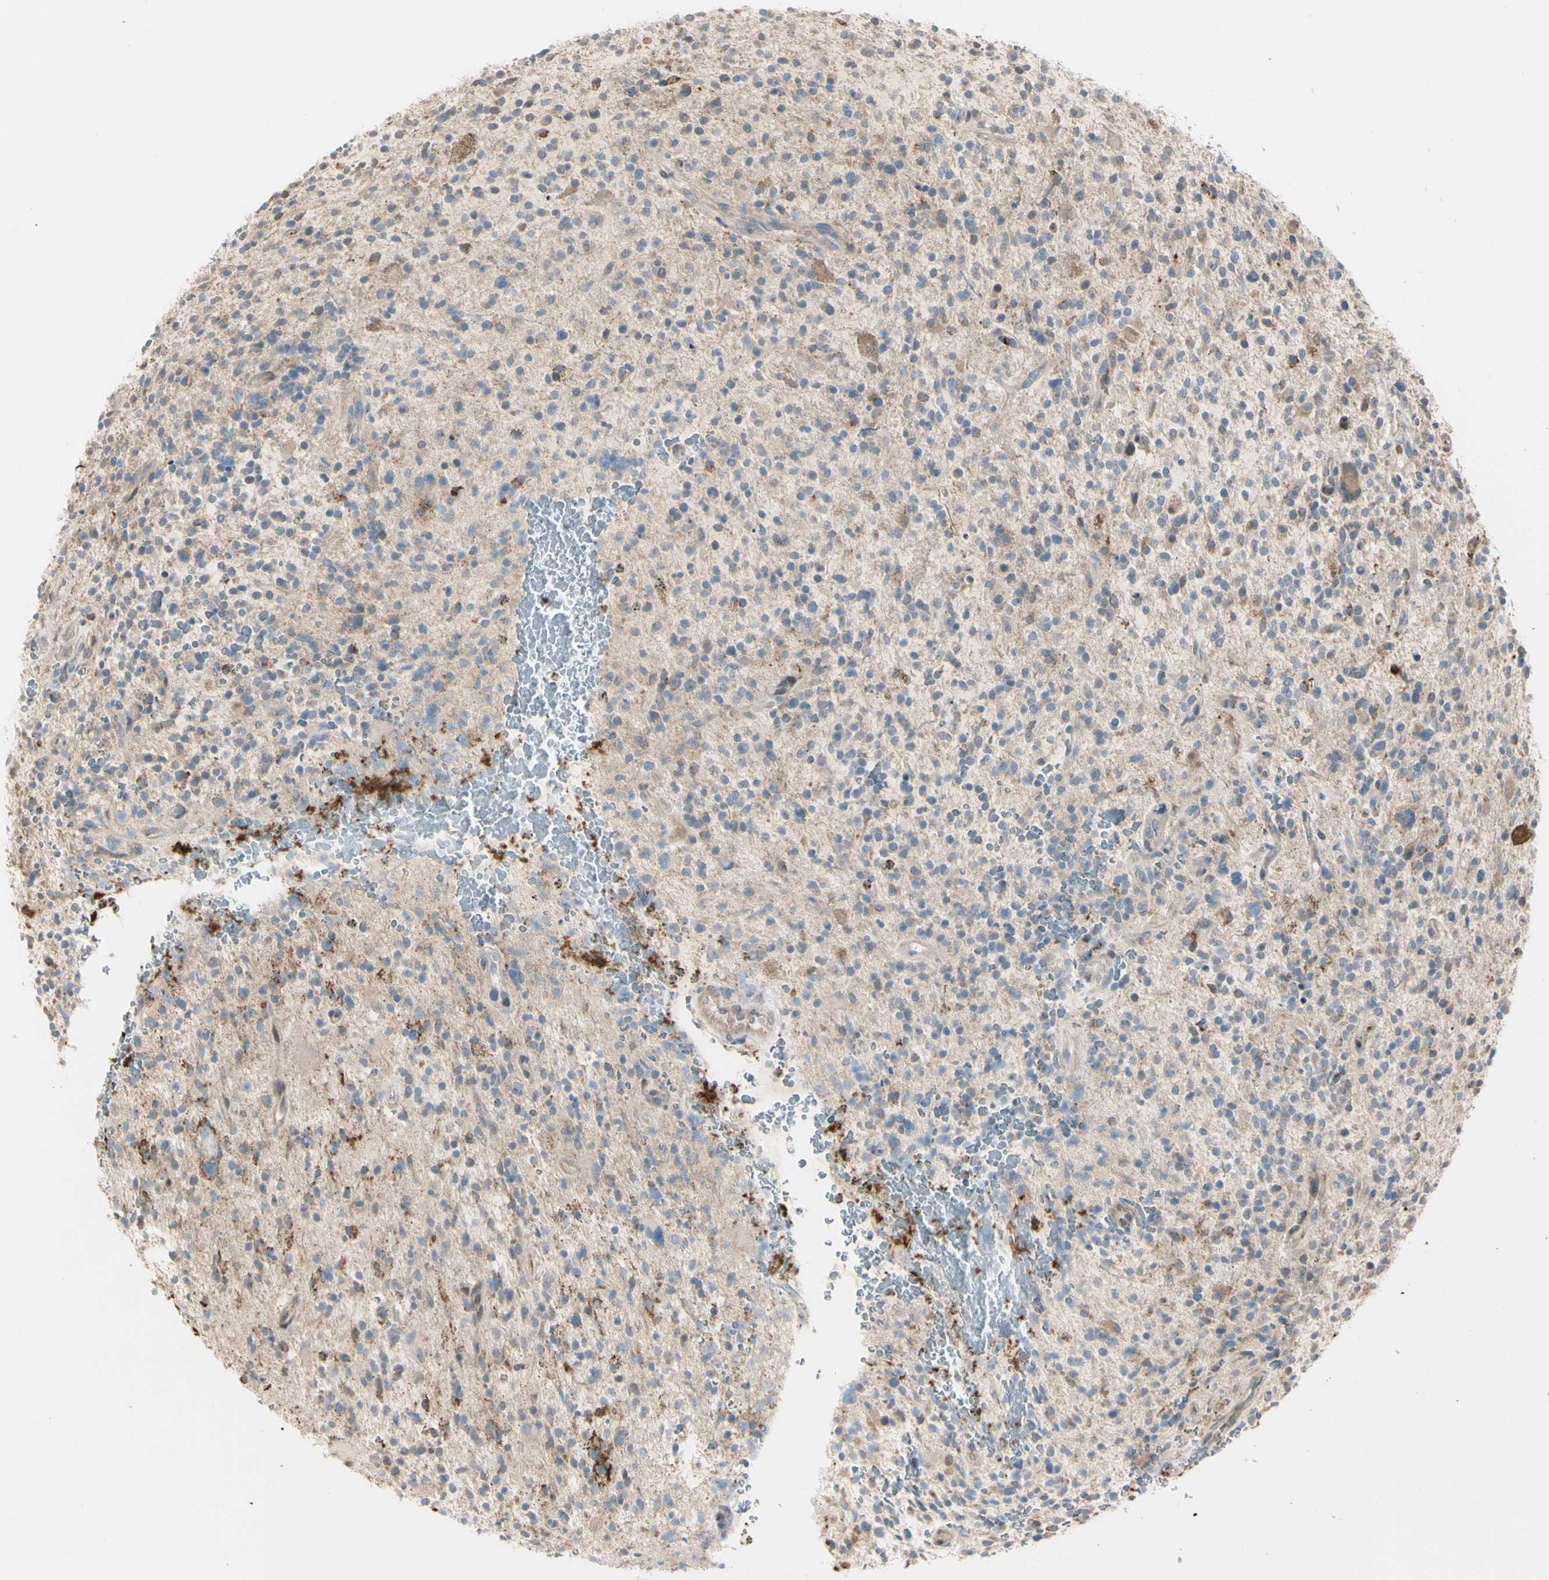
{"staining": {"intensity": "moderate", "quantity": "<25%", "location": "cytoplasmic/membranous"}, "tissue": "glioma", "cell_type": "Tumor cells", "image_type": "cancer", "snomed": [{"axis": "morphology", "description": "Glioma, malignant, High grade"}, {"axis": "topography", "description": "Brain"}], "caption": "There is low levels of moderate cytoplasmic/membranous positivity in tumor cells of glioma, as demonstrated by immunohistochemical staining (brown color).", "gene": "EIF5A", "patient": {"sex": "male", "age": 48}}